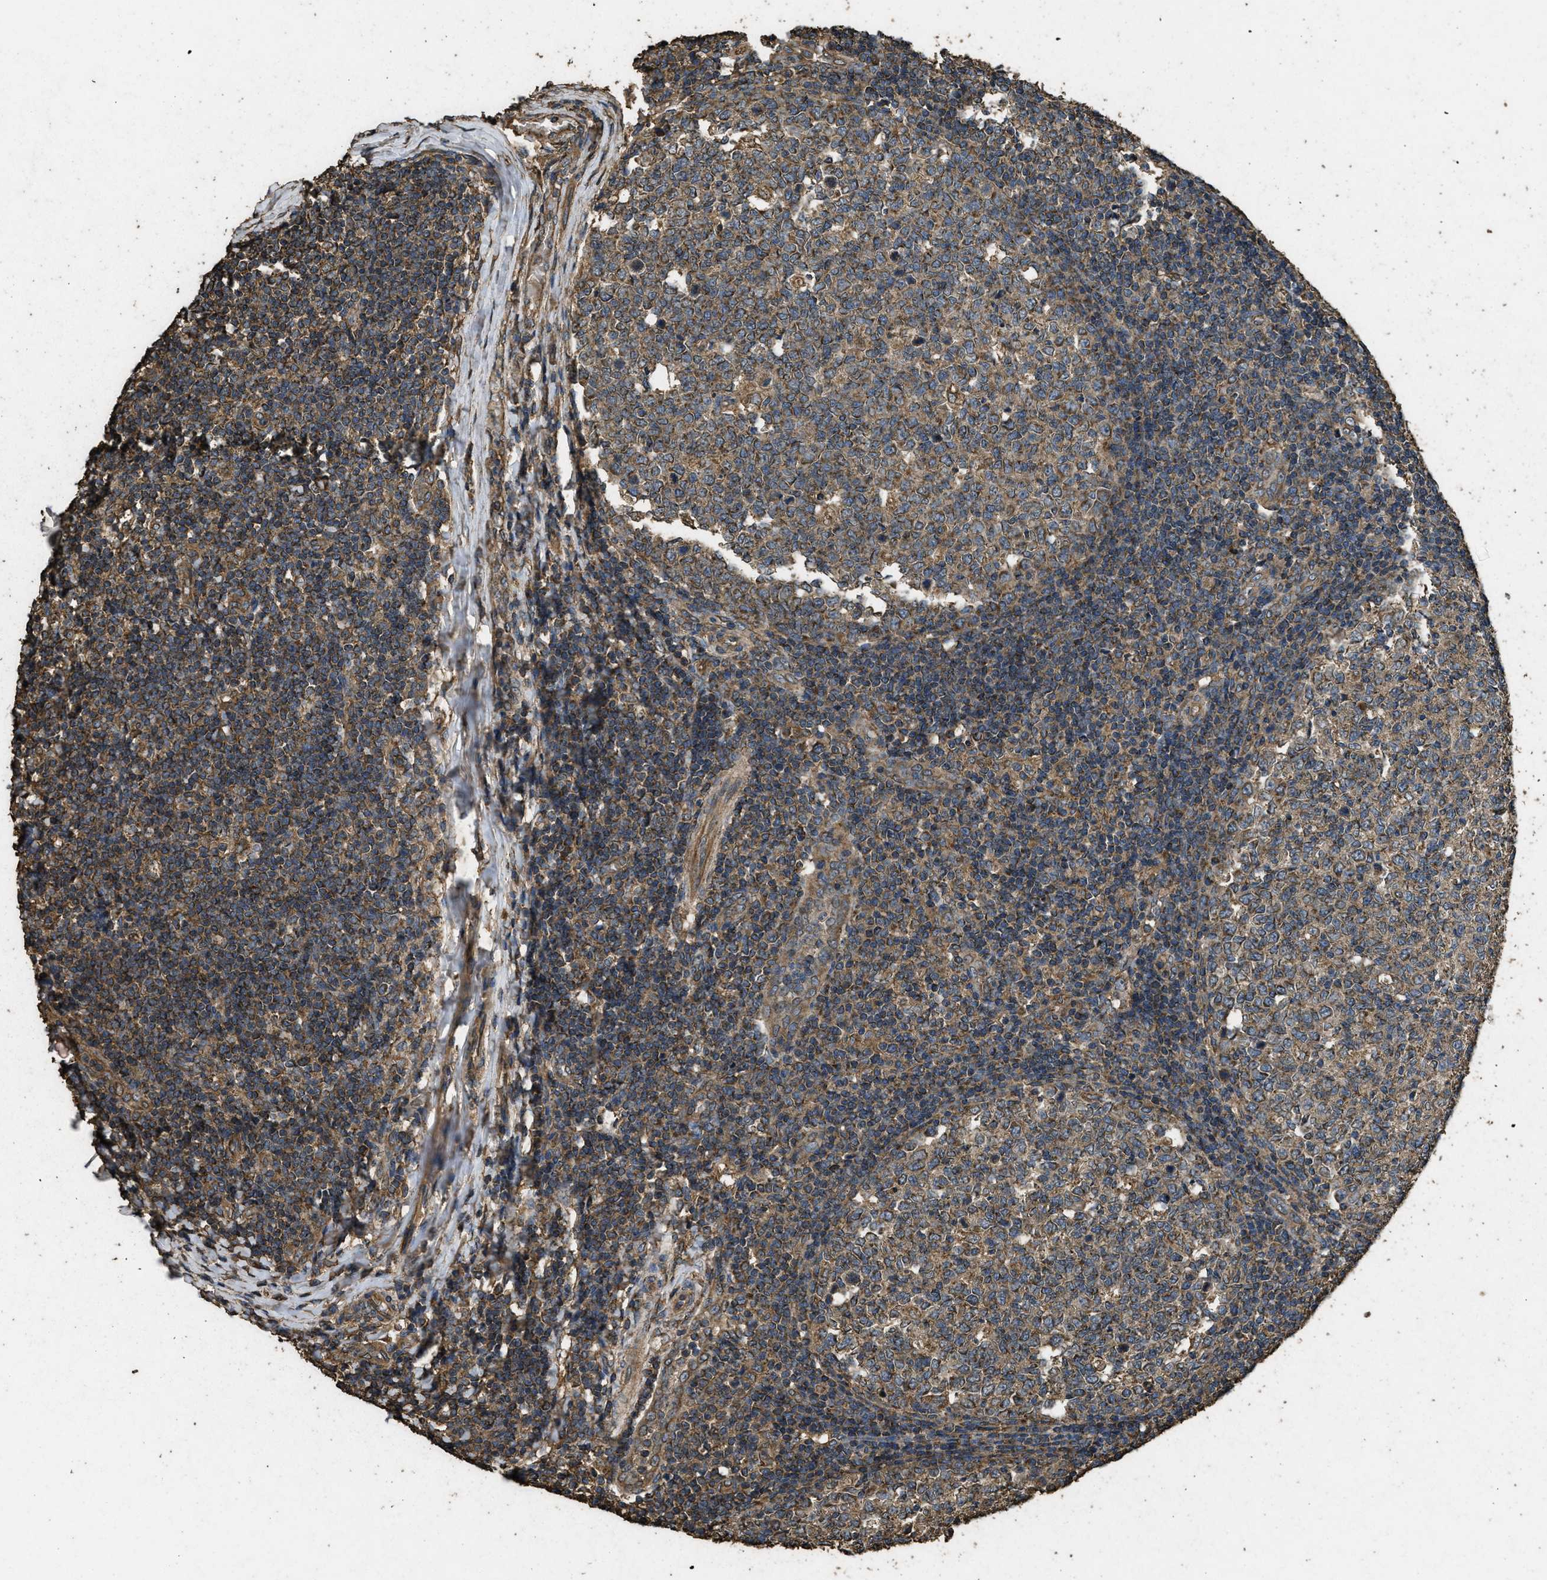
{"staining": {"intensity": "moderate", "quantity": ">75%", "location": "cytoplasmic/membranous"}, "tissue": "tonsil", "cell_type": "Germinal center cells", "image_type": "normal", "snomed": [{"axis": "morphology", "description": "Normal tissue, NOS"}, {"axis": "topography", "description": "Tonsil"}], "caption": "A high-resolution micrograph shows IHC staining of unremarkable tonsil, which exhibits moderate cytoplasmic/membranous staining in about >75% of germinal center cells. The staining was performed using DAB (3,3'-diaminobenzidine), with brown indicating positive protein expression. Nuclei are stained blue with hematoxylin.", "gene": "CYRIA", "patient": {"sex": "female", "age": 19}}